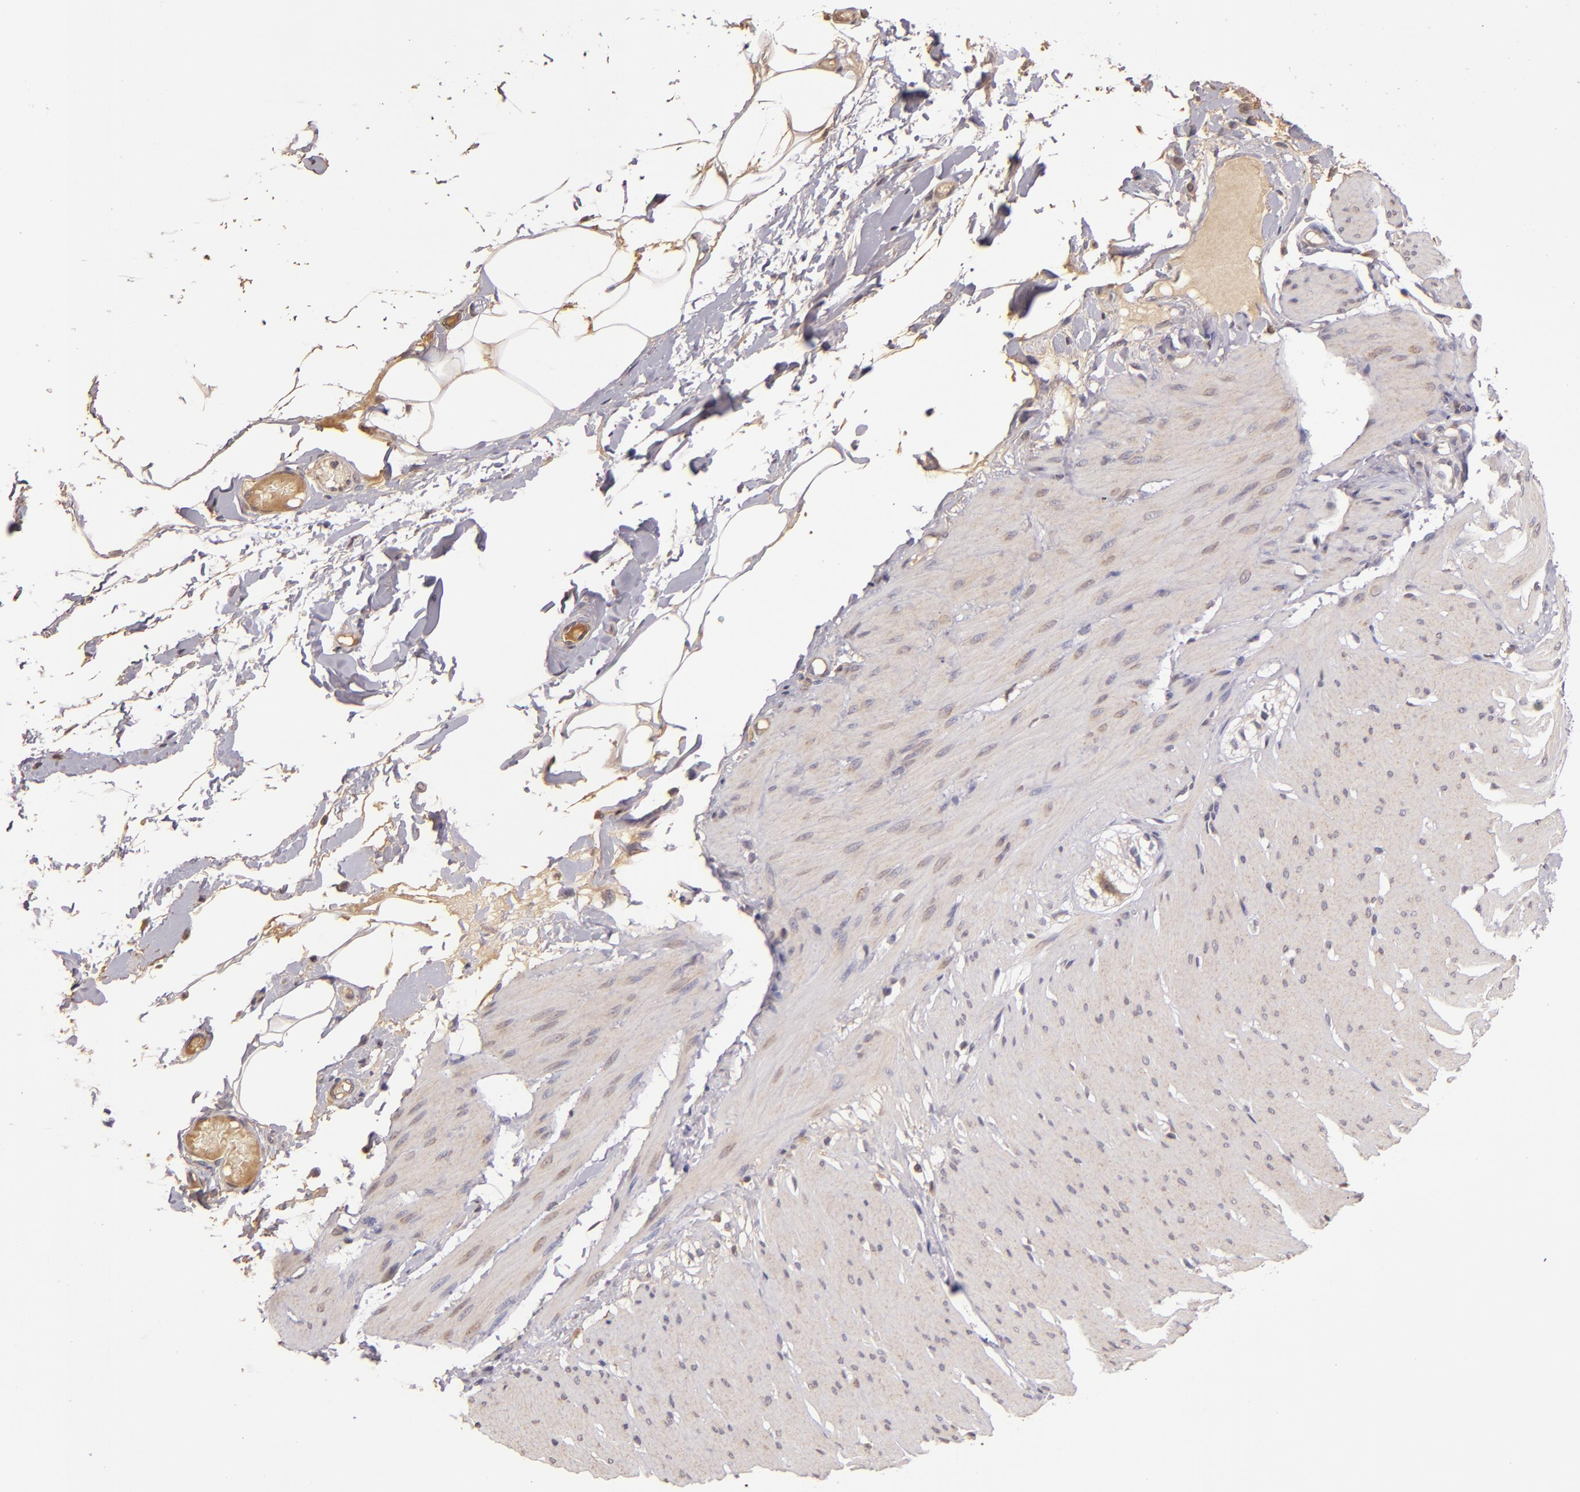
{"staining": {"intensity": "negative", "quantity": "none", "location": "none"}, "tissue": "smooth muscle", "cell_type": "Smooth muscle cells", "image_type": "normal", "snomed": [{"axis": "morphology", "description": "Normal tissue, NOS"}, {"axis": "topography", "description": "Smooth muscle"}, {"axis": "topography", "description": "Colon"}], "caption": "Smooth muscle stained for a protein using IHC shows no staining smooth muscle cells.", "gene": "ABL1", "patient": {"sex": "male", "age": 67}}